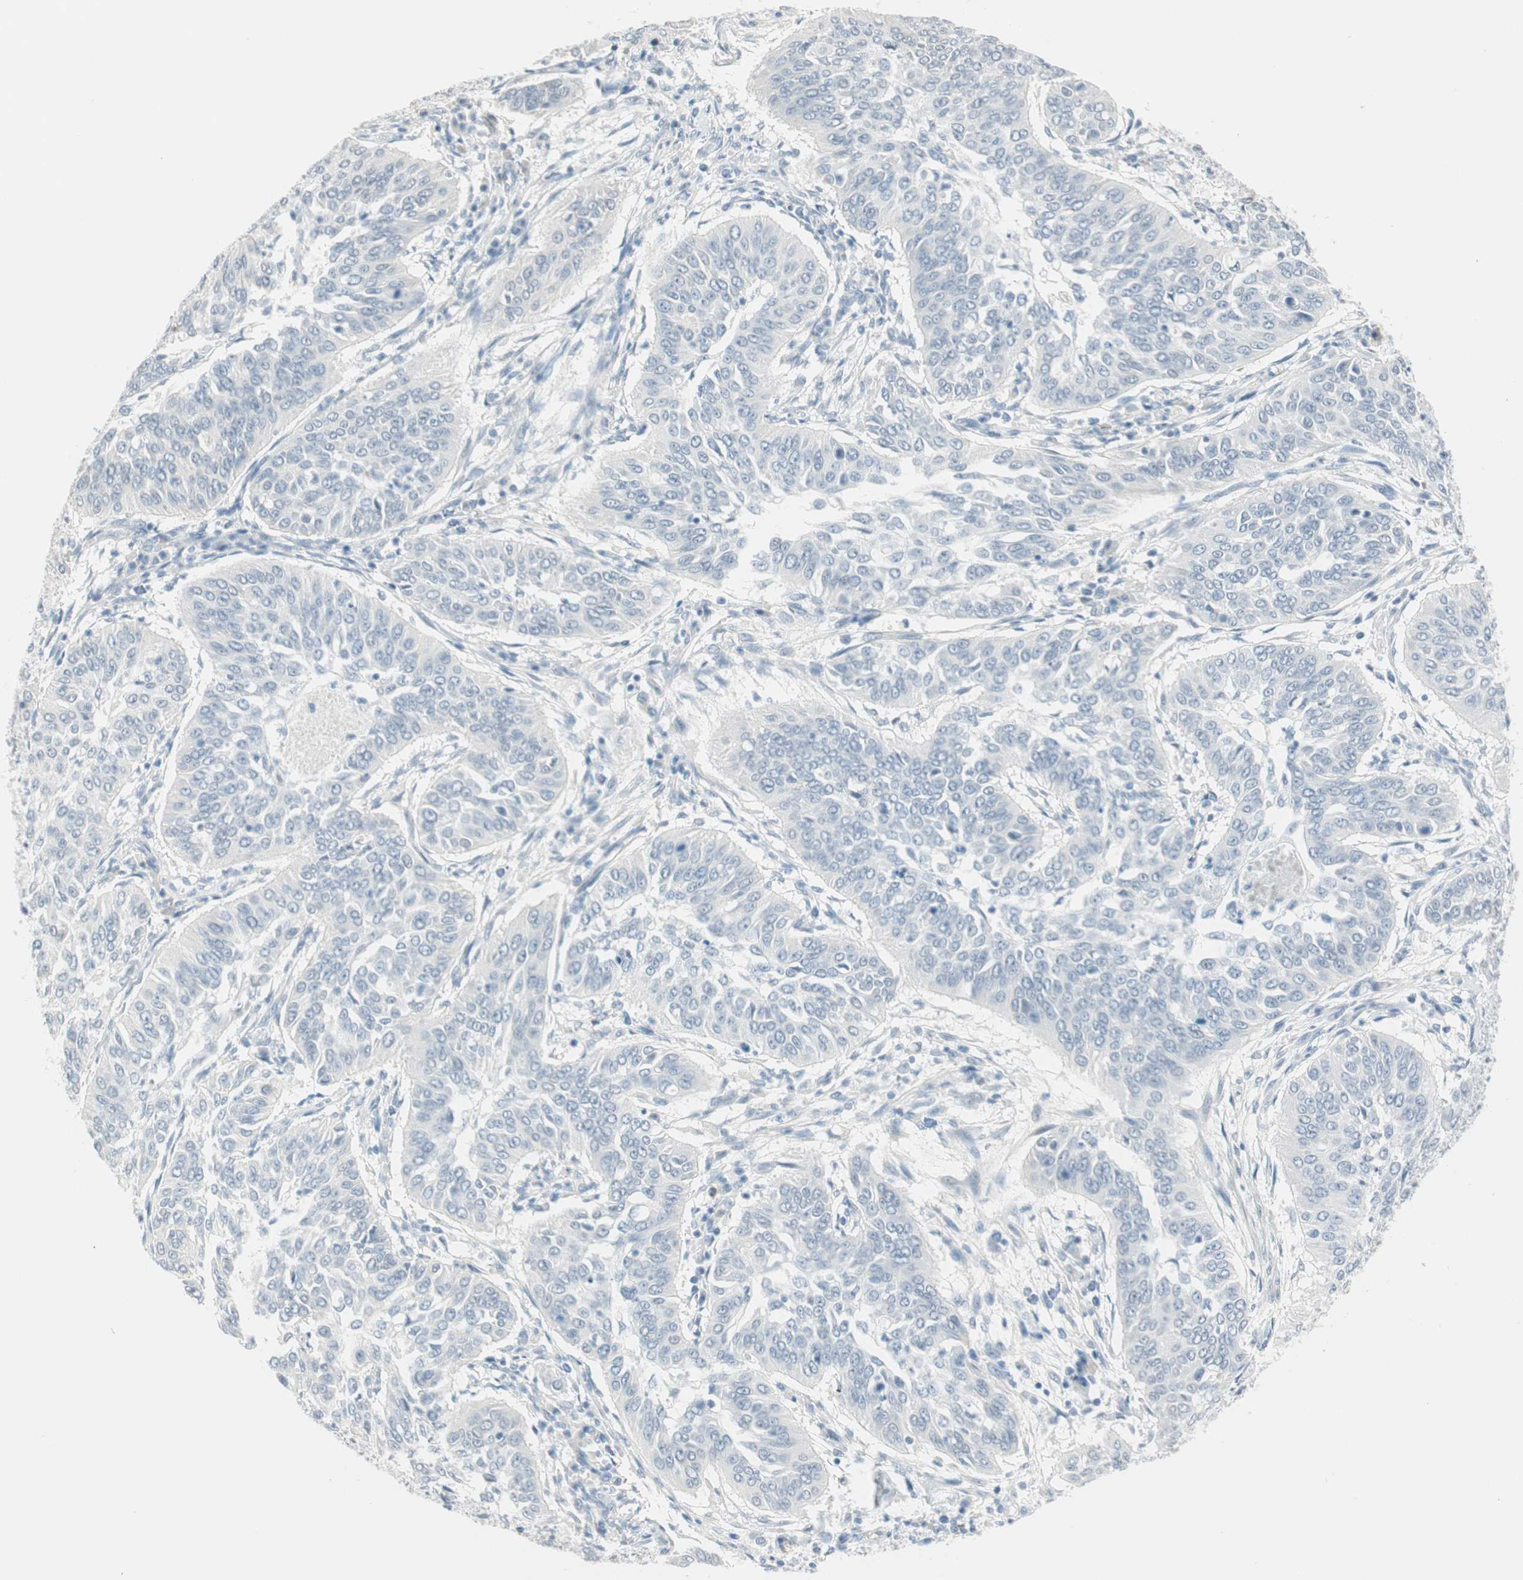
{"staining": {"intensity": "negative", "quantity": "none", "location": "none"}, "tissue": "cervical cancer", "cell_type": "Tumor cells", "image_type": "cancer", "snomed": [{"axis": "morphology", "description": "Normal tissue, NOS"}, {"axis": "morphology", "description": "Squamous cell carcinoma, NOS"}, {"axis": "topography", "description": "Cervix"}], "caption": "A photomicrograph of cervical cancer stained for a protein demonstrates no brown staining in tumor cells.", "gene": "MLLT10", "patient": {"sex": "female", "age": 39}}